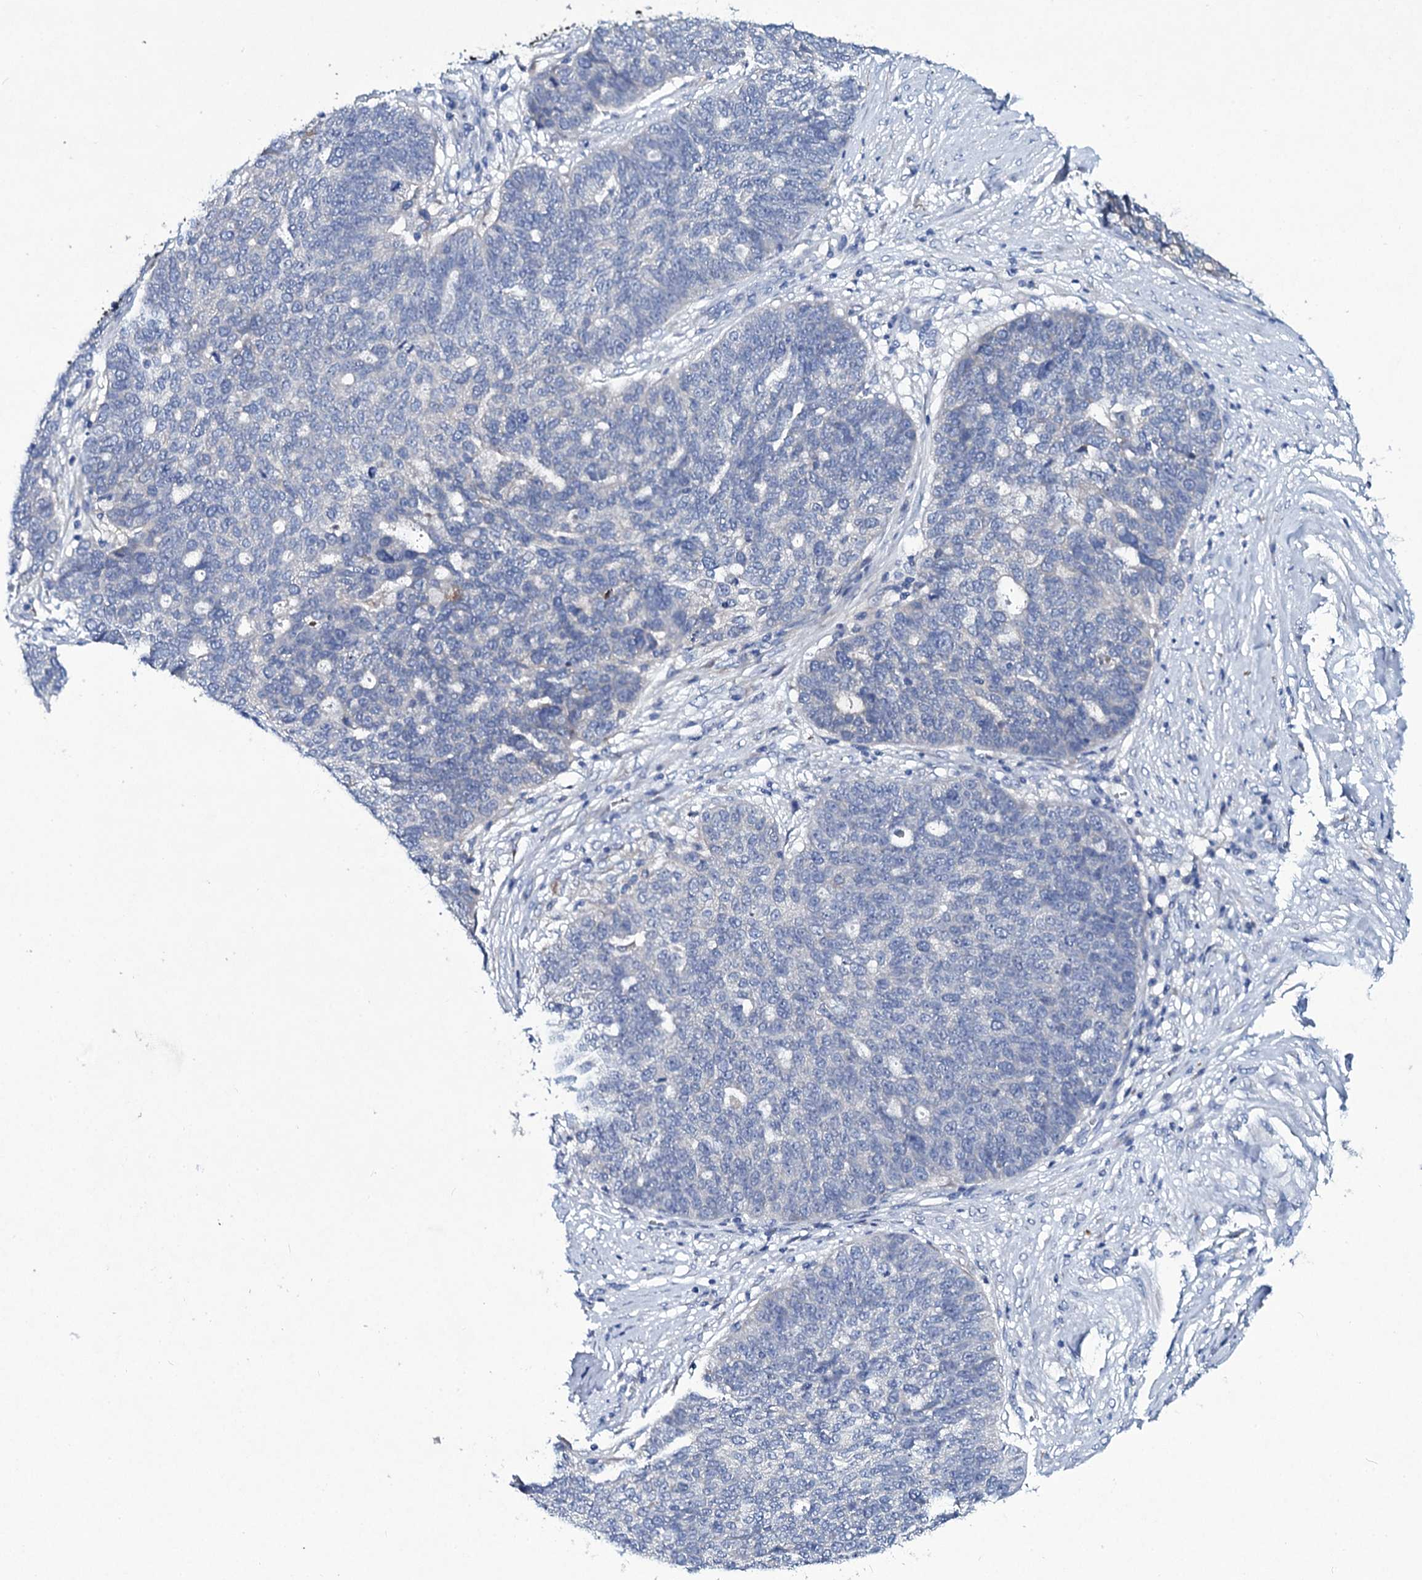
{"staining": {"intensity": "negative", "quantity": "none", "location": "none"}, "tissue": "ovarian cancer", "cell_type": "Tumor cells", "image_type": "cancer", "snomed": [{"axis": "morphology", "description": "Cystadenocarcinoma, serous, NOS"}, {"axis": "topography", "description": "Ovary"}], "caption": "Protein analysis of ovarian cancer (serous cystadenocarcinoma) demonstrates no significant expression in tumor cells.", "gene": "TPGS2", "patient": {"sex": "female", "age": 59}}